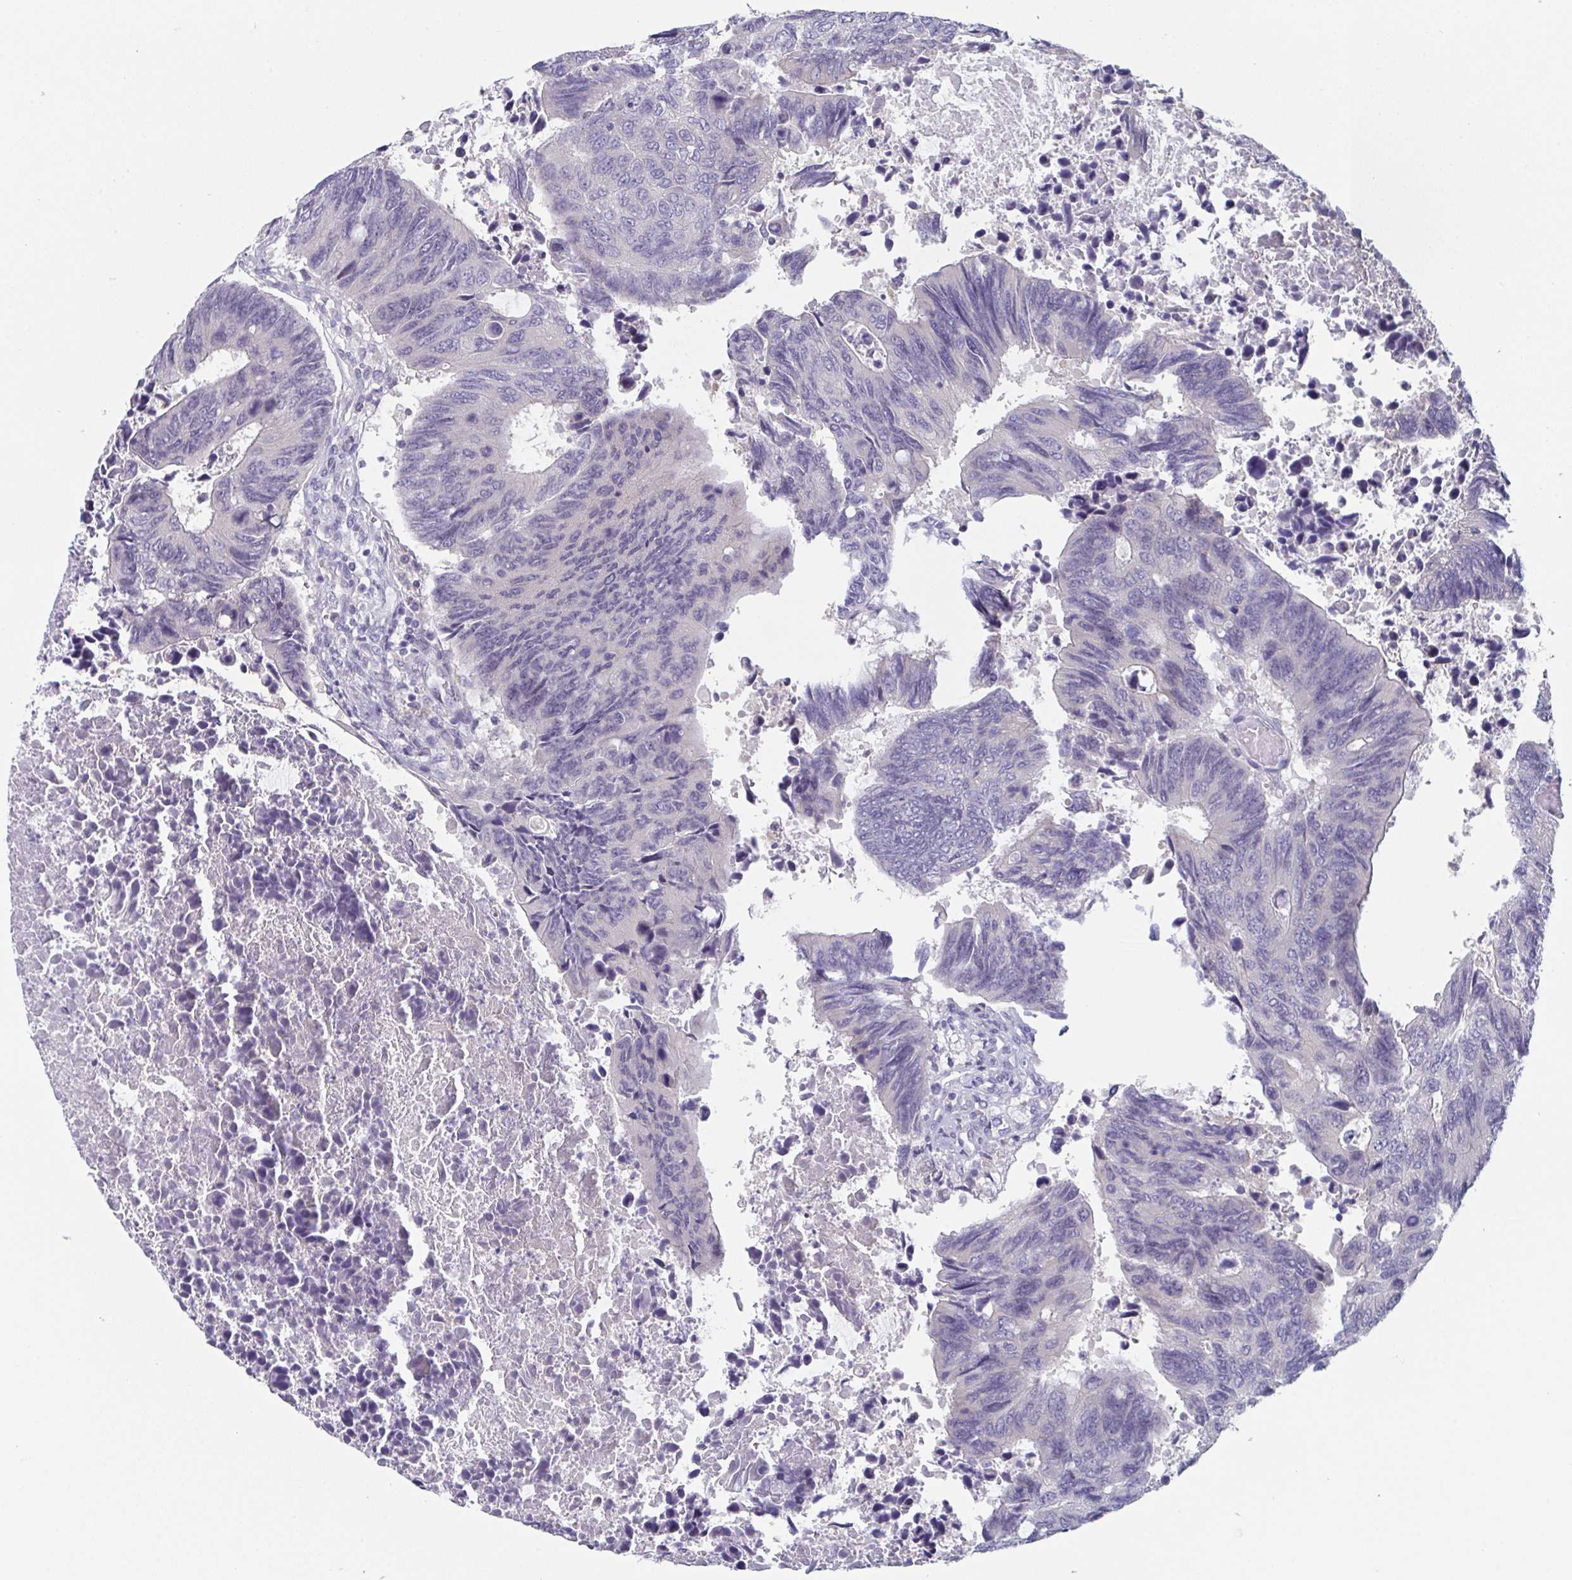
{"staining": {"intensity": "negative", "quantity": "none", "location": "none"}, "tissue": "colorectal cancer", "cell_type": "Tumor cells", "image_type": "cancer", "snomed": [{"axis": "morphology", "description": "Adenocarcinoma, NOS"}, {"axis": "topography", "description": "Colon"}], "caption": "This is a photomicrograph of IHC staining of colorectal adenocarcinoma, which shows no staining in tumor cells.", "gene": "PTPRD", "patient": {"sex": "male", "age": 87}}